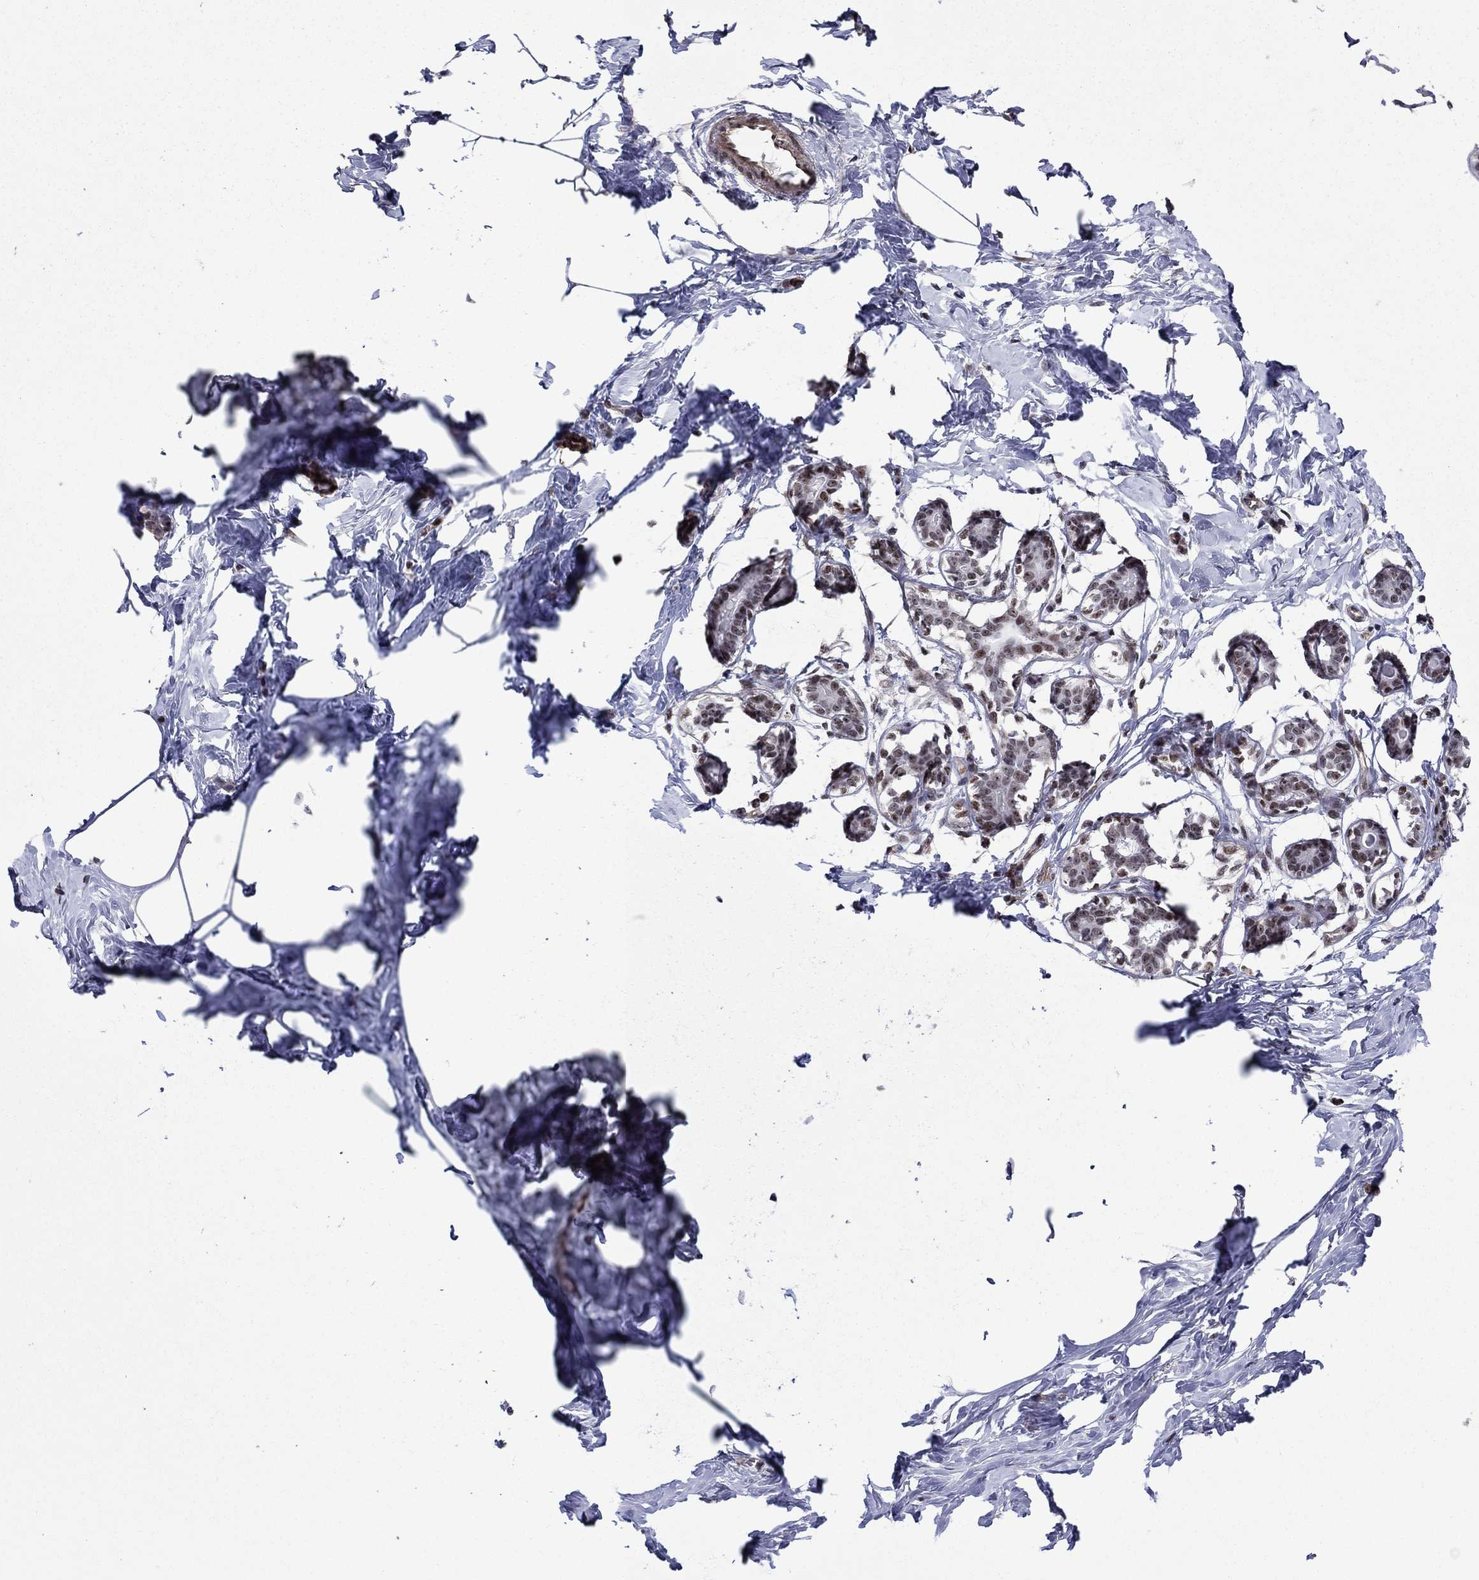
{"staining": {"intensity": "negative", "quantity": "none", "location": "none"}, "tissue": "breast", "cell_type": "Adipocytes", "image_type": "normal", "snomed": [{"axis": "morphology", "description": "Normal tissue, NOS"}, {"axis": "morphology", "description": "Lobular carcinoma, in situ"}, {"axis": "topography", "description": "Breast"}], "caption": "IHC micrograph of benign human breast stained for a protein (brown), which demonstrates no expression in adipocytes. The staining is performed using DAB brown chromogen with nuclei counter-stained in using hematoxylin.", "gene": "SURF2", "patient": {"sex": "female", "age": 35}}